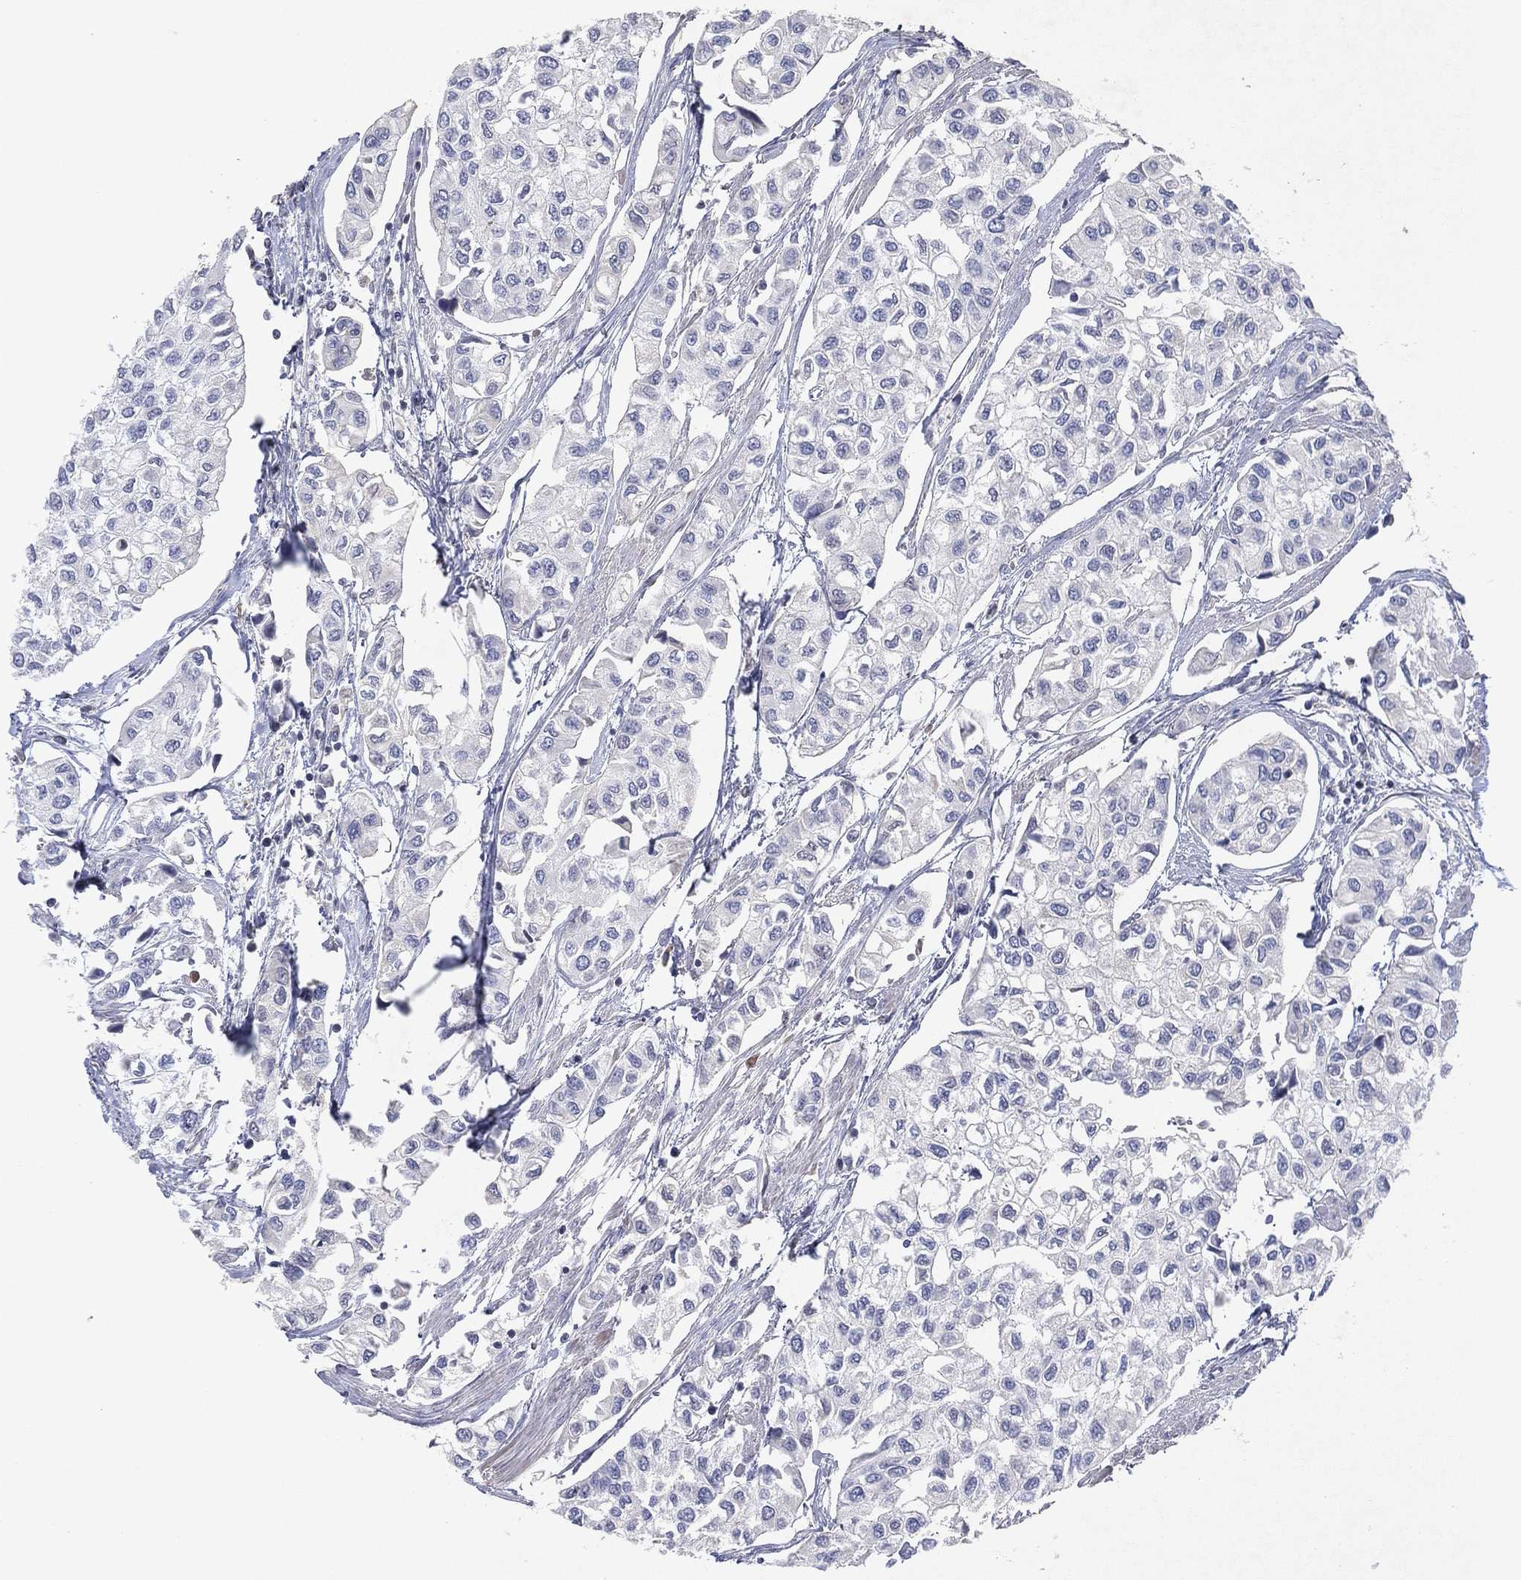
{"staining": {"intensity": "negative", "quantity": "none", "location": "none"}, "tissue": "urothelial cancer", "cell_type": "Tumor cells", "image_type": "cancer", "snomed": [{"axis": "morphology", "description": "Urothelial carcinoma, High grade"}, {"axis": "topography", "description": "Urinary bladder"}], "caption": "An image of human urothelial cancer is negative for staining in tumor cells. (Stains: DAB (3,3'-diaminobenzidine) IHC with hematoxylin counter stain, Microscopy: brightfield microscopy at high magnification).", "gene": "FLI1", "patient": {"sex": "male", "age": 73}}